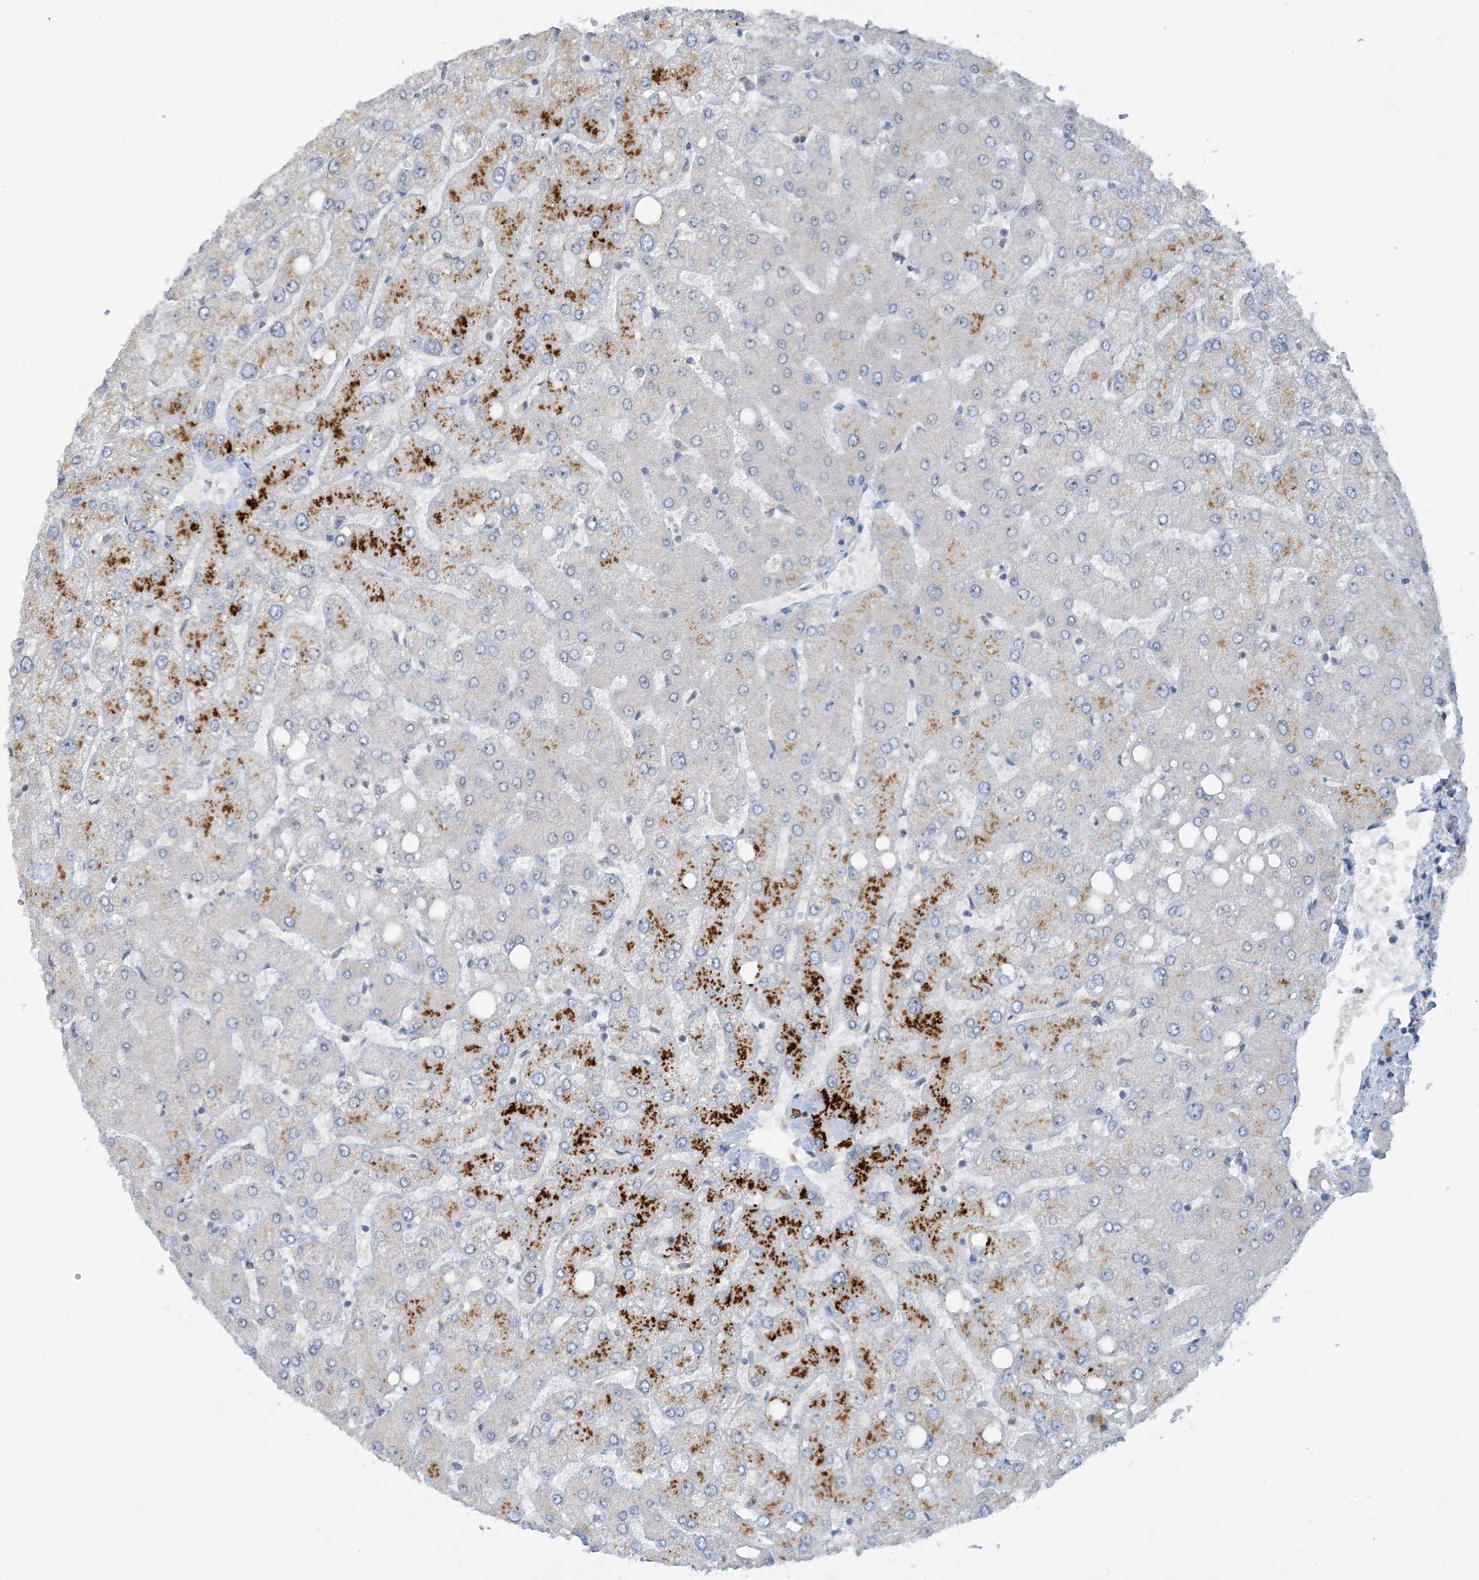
{"staining": {"intensity": "negative", "quantity": "none", "location": "none"}, "tissue": "liver", "cell_type": "Cholangiocytes", "image_type": "normal", "snomed": [{"axis": "morphology", "description": "Normal tissue, NOS"}, {"axis": "topography", "description": "Liver"}], "caption": "This is an IHC micrograph of unremarkable human liver. There is no expression in cholangiocytes.", "gene": "UBE2E1", "patient": {"sex": "female", "age": 54}}